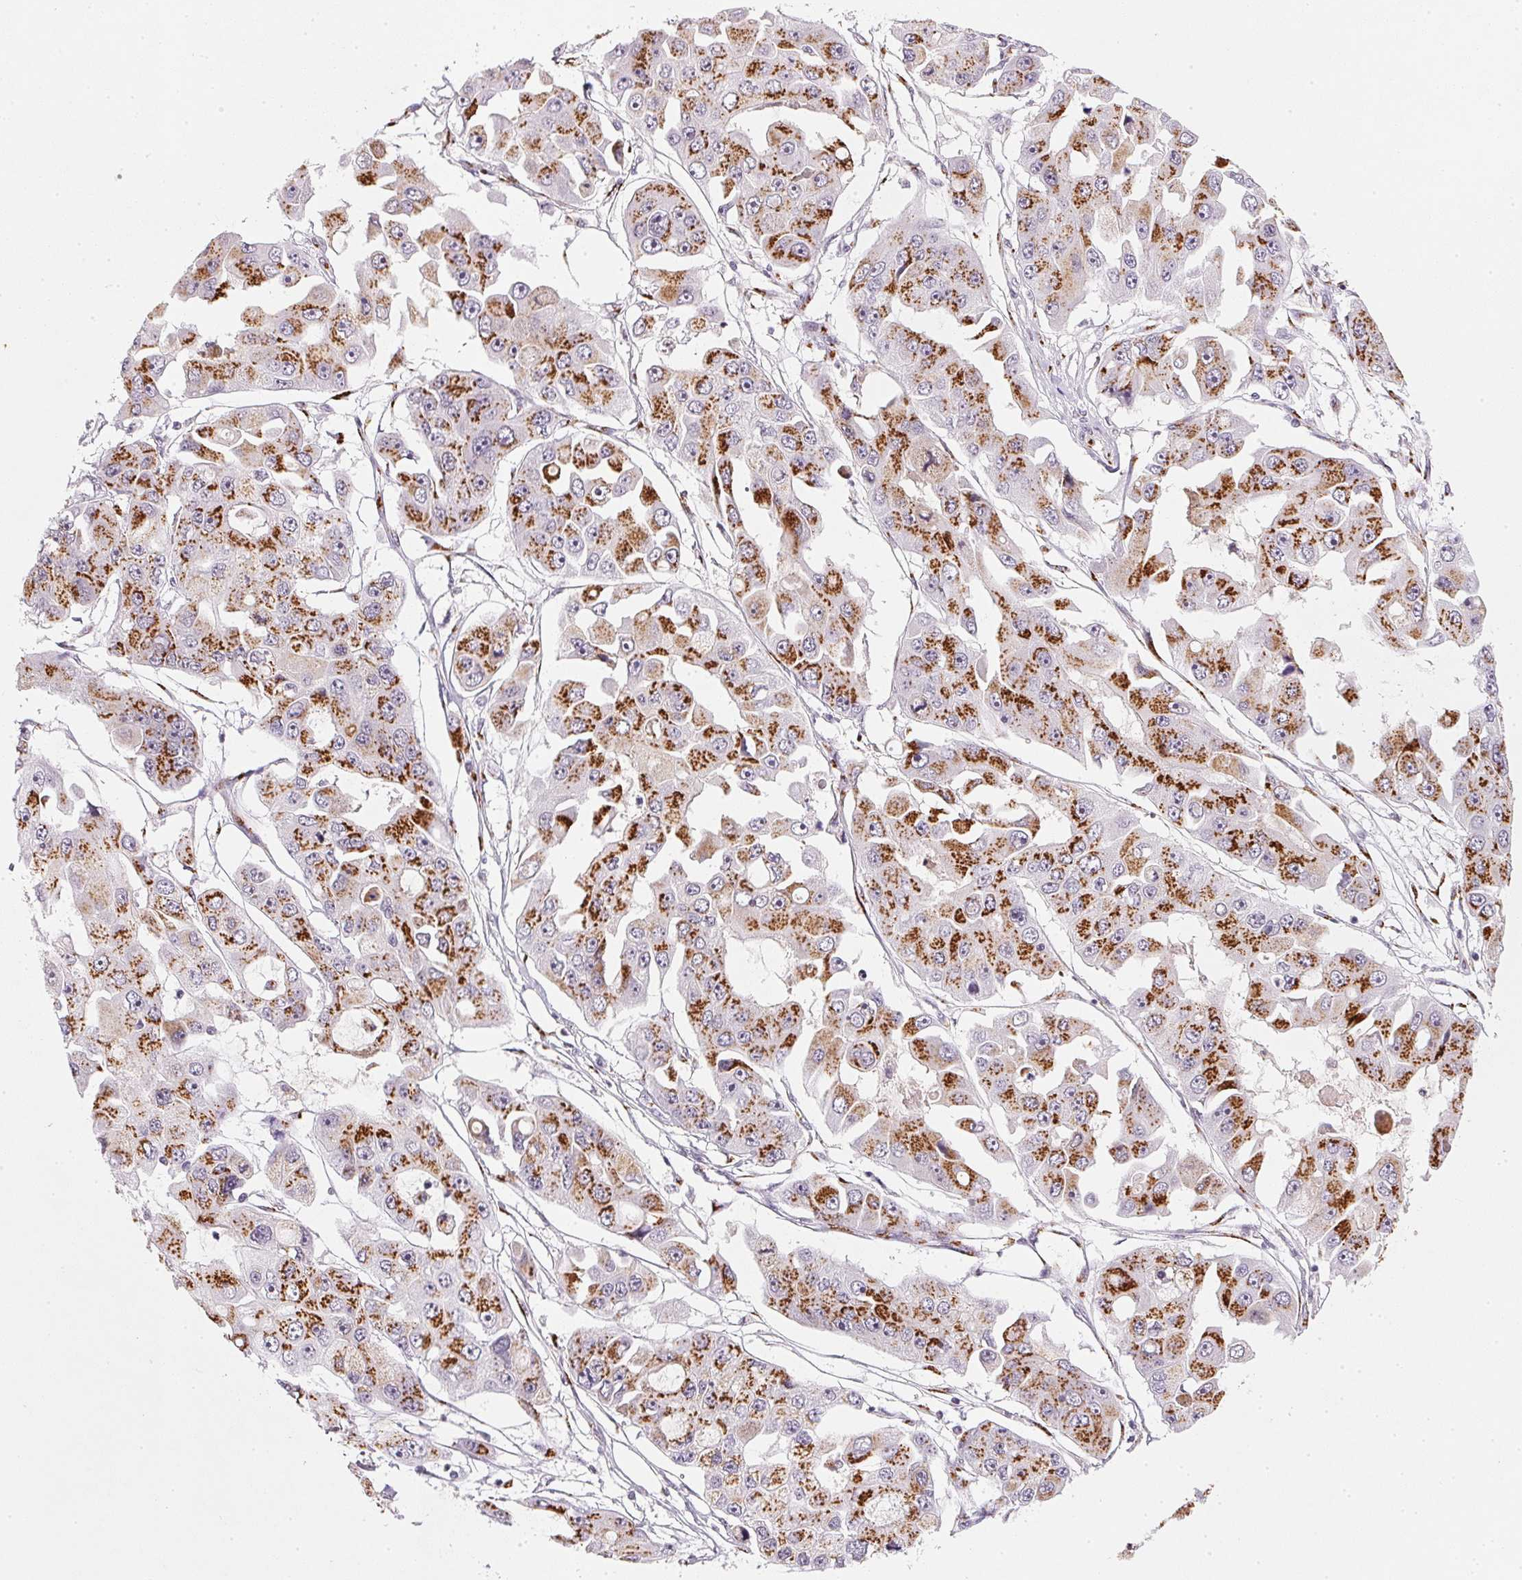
{"staining": {"intensity": "strong", "quantity": ">75%", "location": "cytoplasmic/membranous"}, "tissue": "ovarian cancer", "cell_type": "Tumor cells", "image_type": "cancer", "snomed": [{"axis": "morphology", "description": "Cystadenocarcinoma, serous, NOS"}, {"axis": "topography", "description": "Ovary"}], "caption": "The immunohistochemical stain shows strong cytoplasmic/membranous staining in tumor cells of serous cystadenocarcinoma (ovarian) tissue. The protein of interest is shown in brown color, while the nuclei are stained blue.", "gene": "RAB22A", "patient": {"sex": "female", "age": 56}}